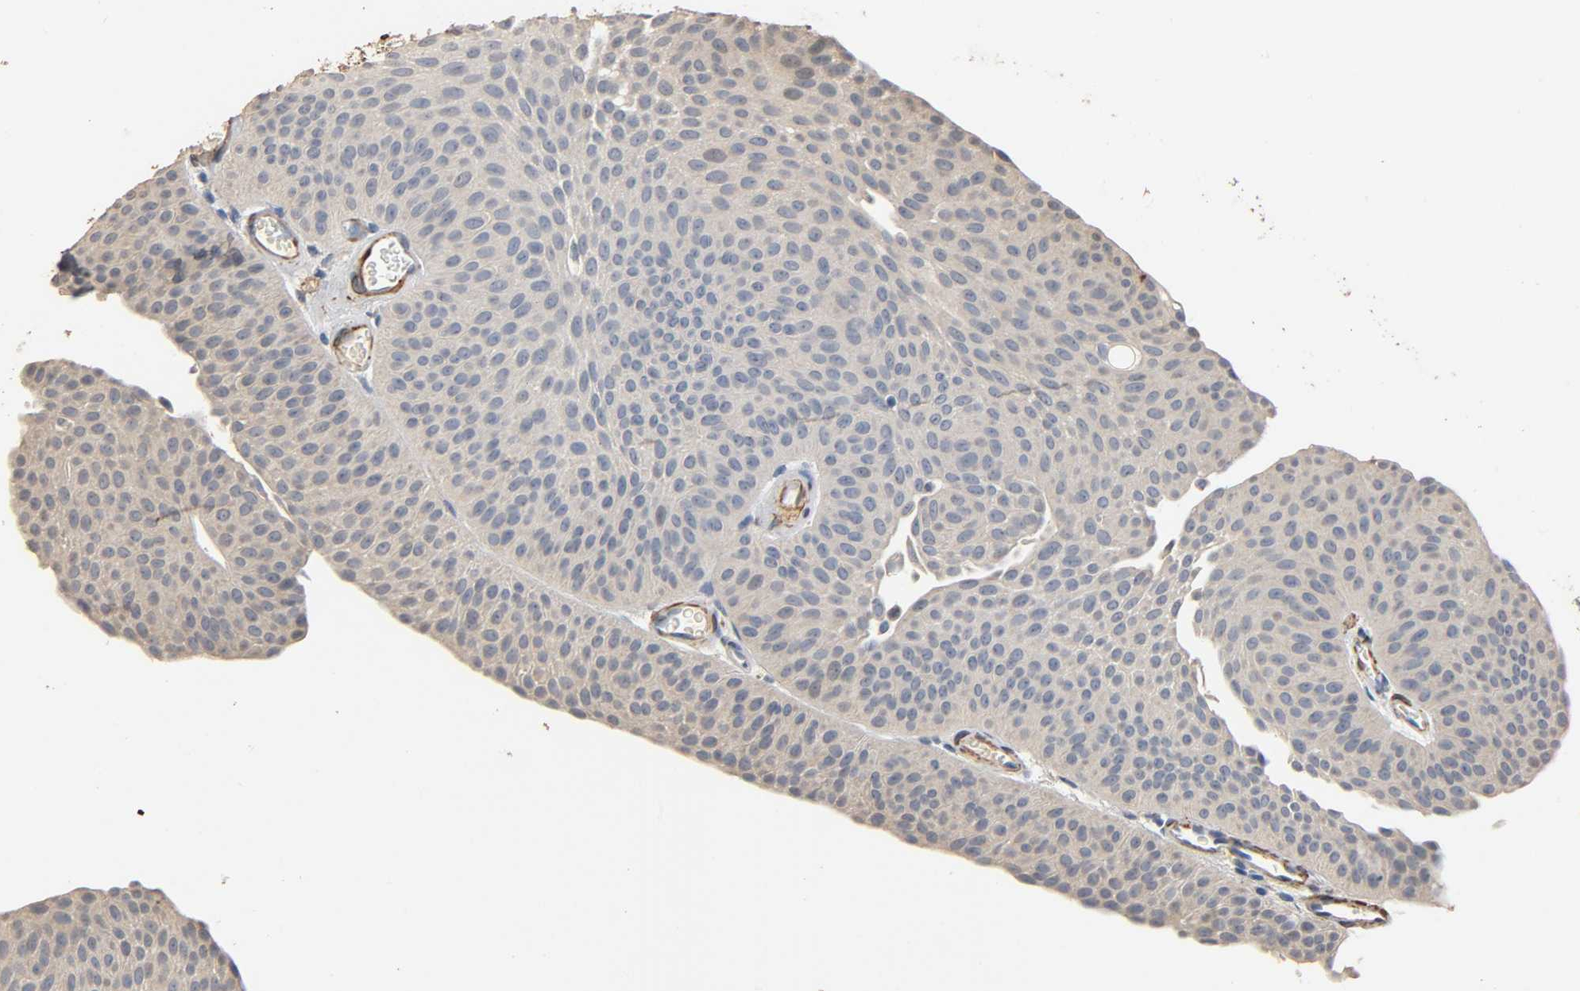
{"staining": {"intensity": "weak", "quantity": ">75%", "location": "cytoplasmic/membranous"}, "tissue": "urothelial cancer", "cell_type": "Tumor cells", "image_type": "cancer", "snomed": [{"axis": "morphology", "description": "Urothelial carcinoma, Low grade"}, {"axis": "topography", "description": "Urinary bladder"}], "caption": "Tumor cells show low levels of weak cytoplasmic/membranous staining in about >75% of cells in human urothelial cancer. The protein of interest is shown in brown color, while the nuclei are stained blue.", "gene": "GSTA3", "patient": {"sex": "female", "age": 60}}